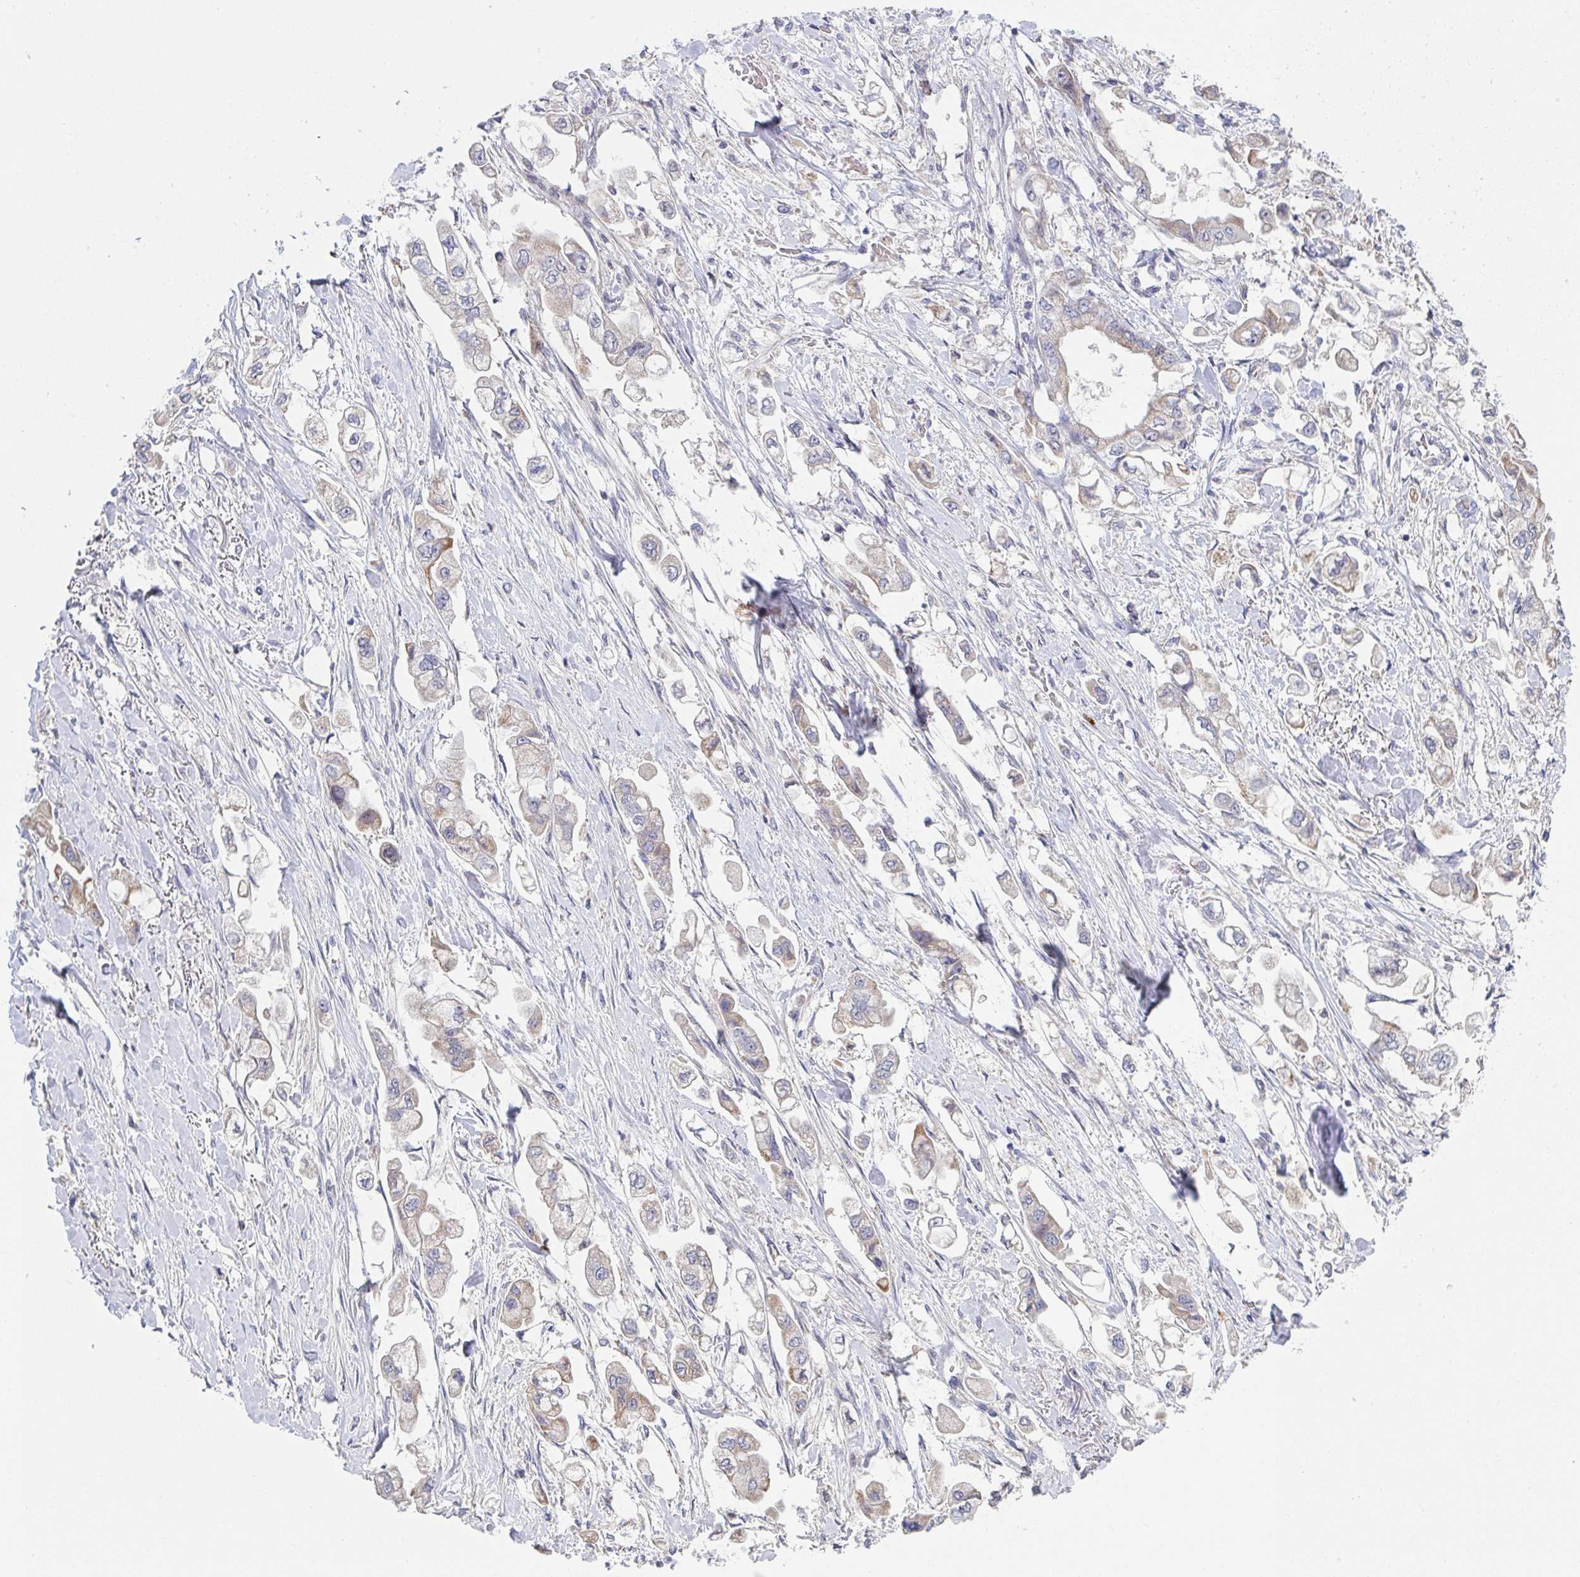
{"staining": {"intensity": "negative", "quantity": "none", "location": "none"}, "tissue": "stomach cancer", "cell_type": "Tumor cells", "image_type": "cancer", "snomed": [{"axis": "morphology", "description": "Adenocarcinoma, NOS"}, {"axis": "topography", "description": "Stomach"}], "caption": "The histopathology image demonstrates no staining of tumor cells in stomach adenocarcinoma. (IHC, brightfield microscopy, high magnification).", "gene": "VWDE", "patient": {"sex": "male", "age": 62}}